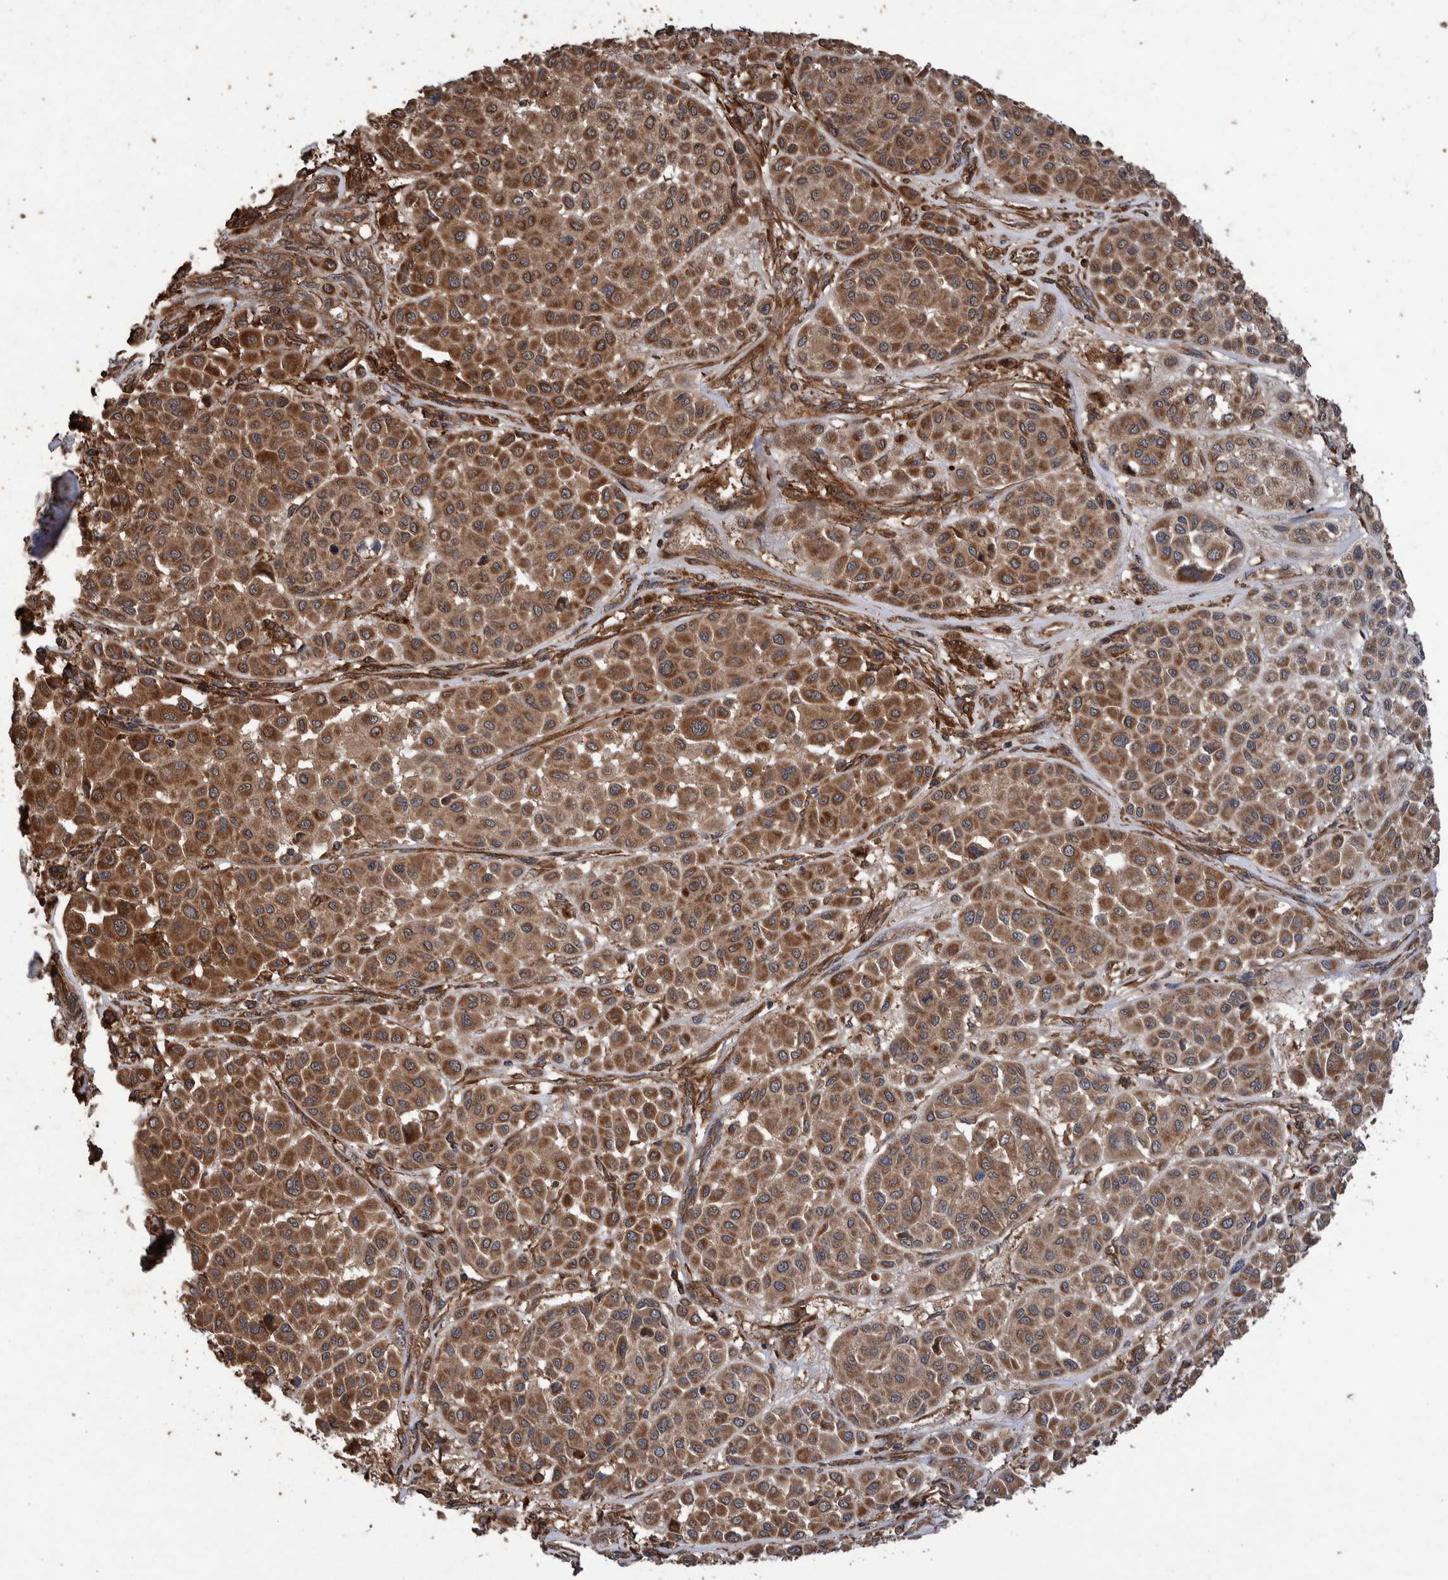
{"staining": {"intensity": "strong", "quantity": ">75%", "location": "cytoplasmic/membranous"}, "tissue": "melanoma", "cell_type": "Tumor cells", "image_type": "cancer", "snomed": [{"axis": "morphology", "description": "Malignant melanoma, Metastatic site"}, {"axis": "topography", "description": "Soft tissue"}], "caption": "Immunohistochemical staining of malignant melanoma (metastatic site) displays strong cytoplasmic/membranous protein staining in about >75% of tumor cells.", "gene": "TRIM16", "patient": {"sex": "male", "age": 41}}